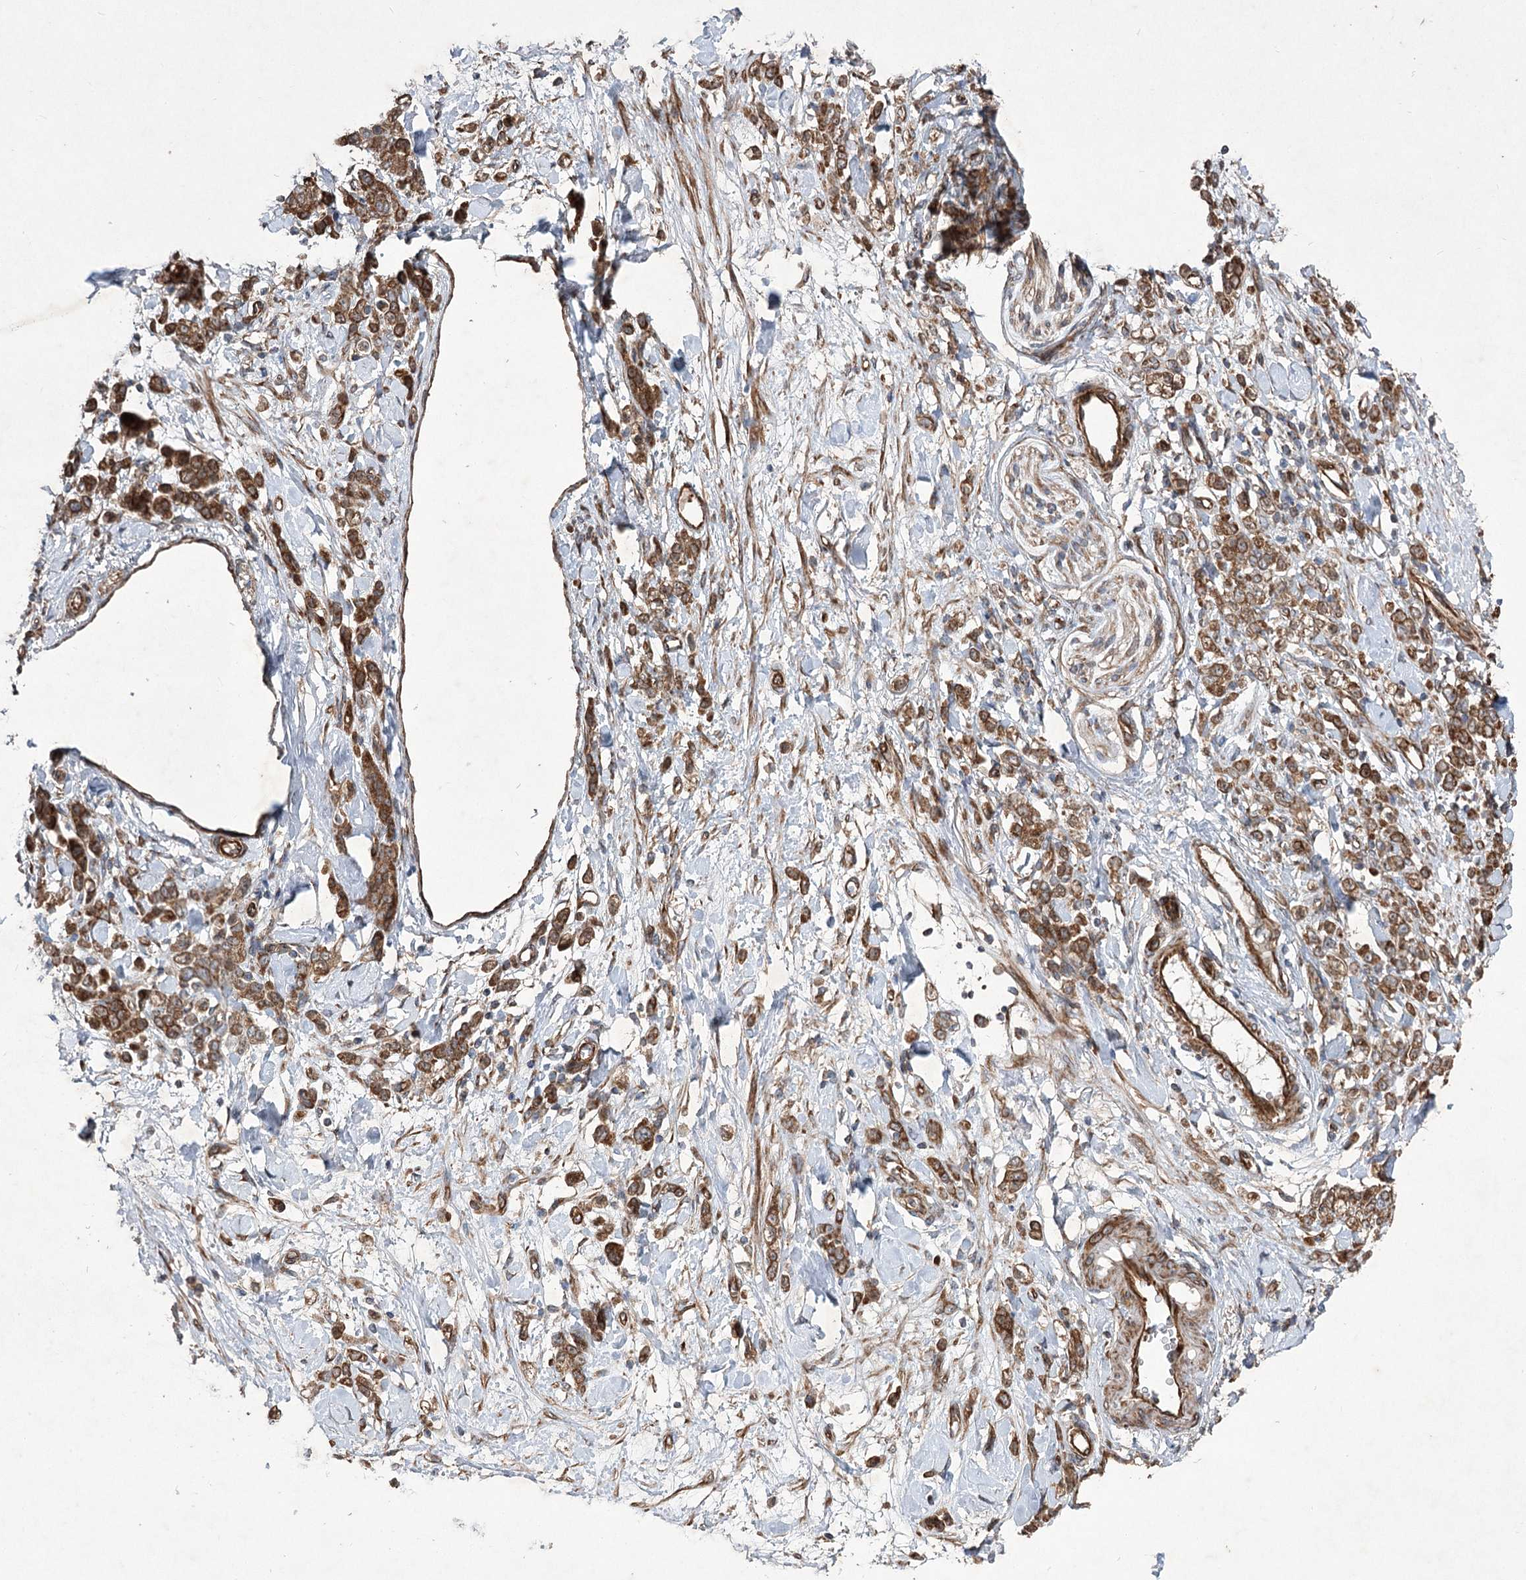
{"staining": {"intensity": "strong", "quantity": ">75%", "location": "cytoplasmic/membranous"}, "tissue": "stomach cancer", "cell_type": "Tumor cells", "image_type": "cancer", "snomed": [{"axis": "morphology", "description": "Normal tissue, NOS"}, {"axis": "morphology", "description": "Adenocarcinoma, NOS"}, {"axis": "topography", "description": "Stomach"}], "caption": "Human stomach cancer stained for a protein (brown) displays strong cytoplasmic/membranous positive positivity in approximately >75% of tumor cells.", "gene": "SERINC5", "patient": {"sex": "male", "age": 82}}